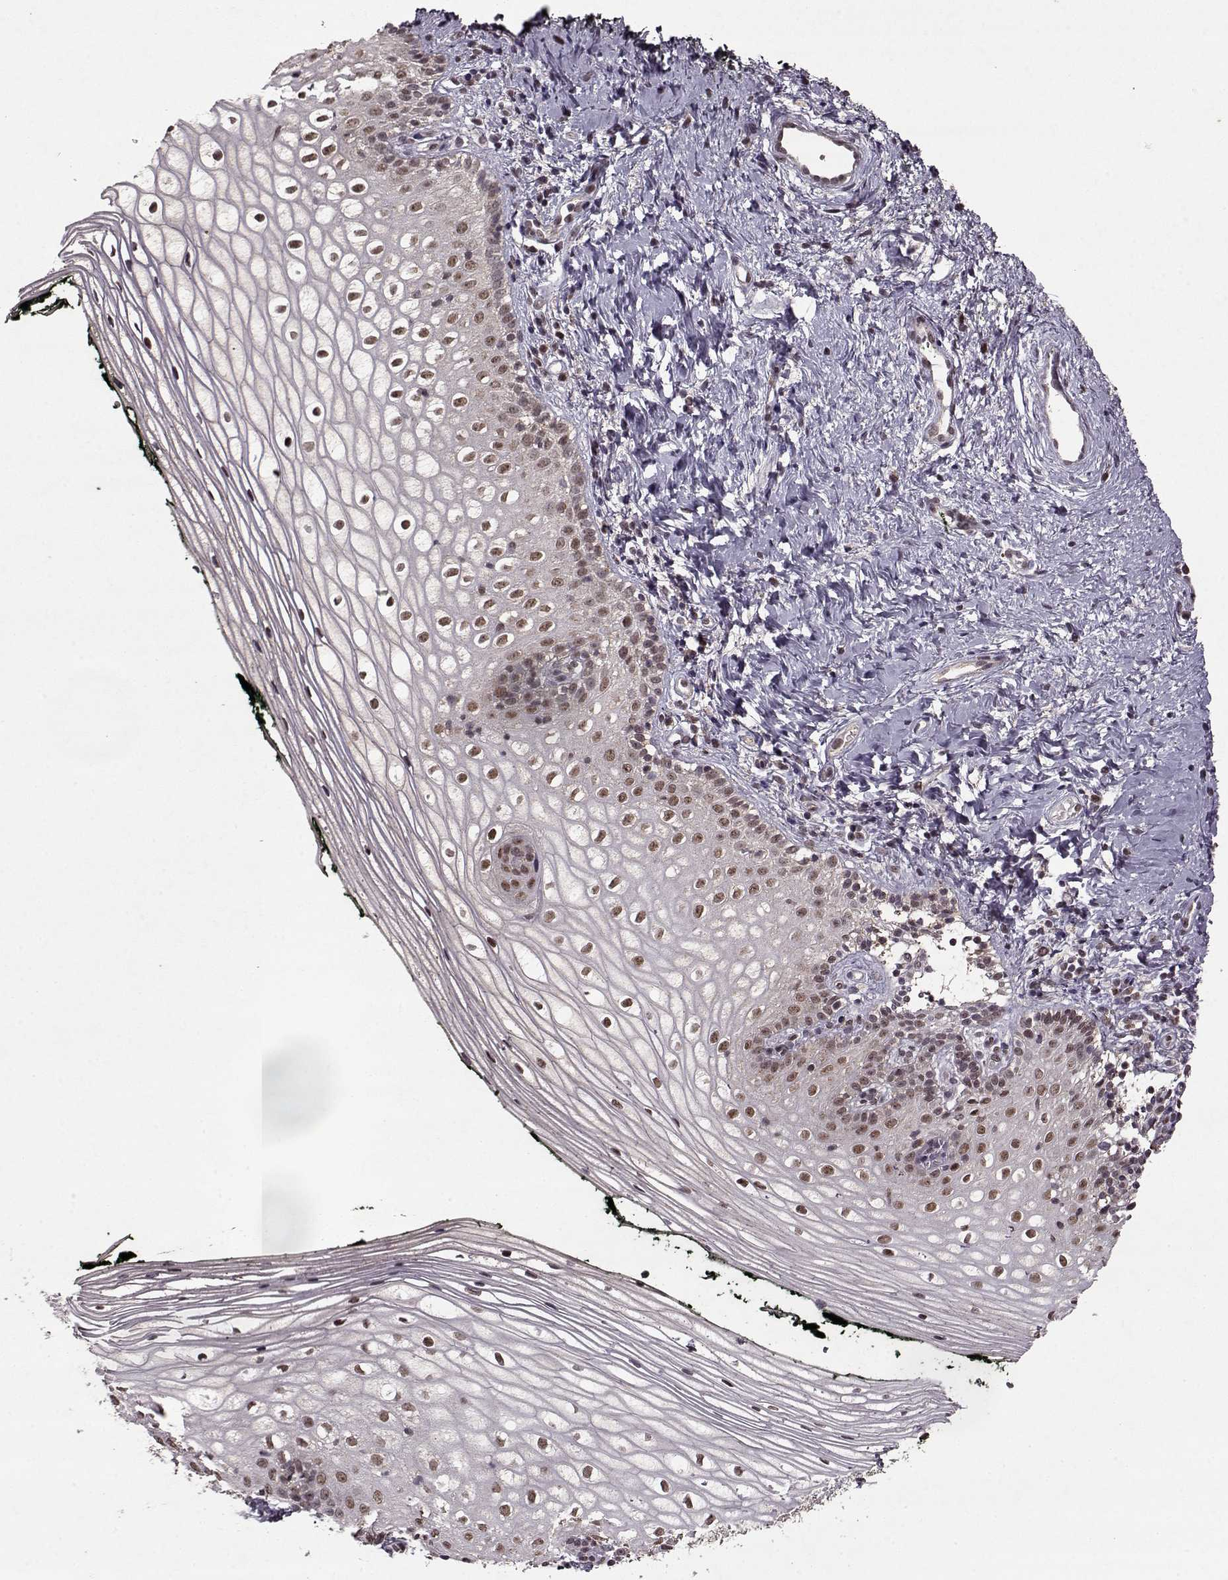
{"staining": {"intensity": "moderate", "quantity": ">75%", "location": "nuclear"}, "tissue": "vagina", "cell_type": "Squamous epithelial cells", "image_type": "normal", "snomed": [{"axis": "morphology", "description": "Normal tissue, NOS"}, {"axis": "topography", "description": "Vagina"}], "caption": "Immunohistochemistry photomicrograph of benign human vagina stained for a protein (brown), which demonstrates medium levels of moderate nuclear positivity in about >75% of squamous epithelial cells.", "gene": "PSMA7", "patient": {"sex": "female", "age": 47}}